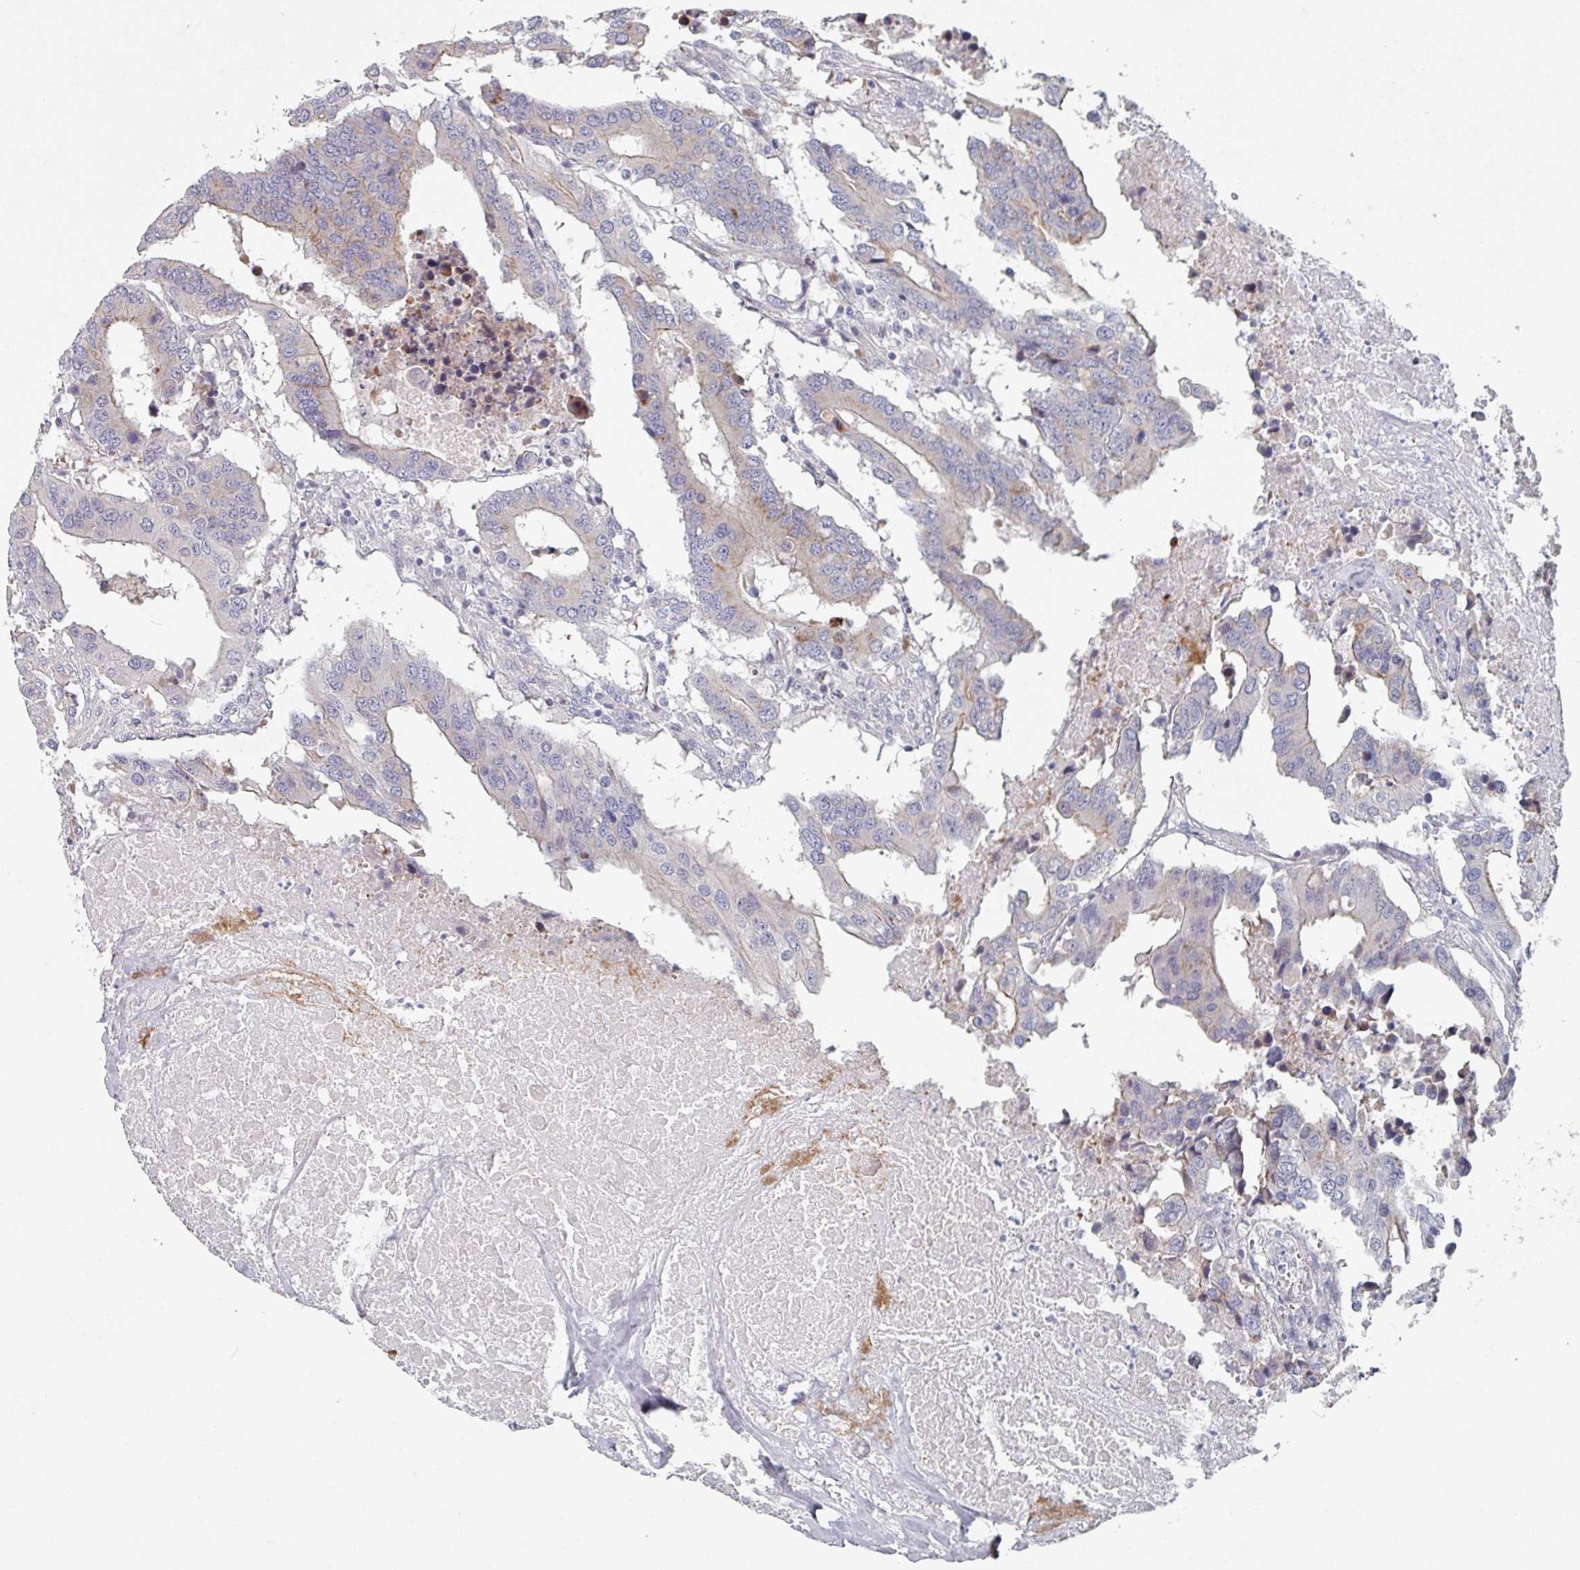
{"staining": {"intensity": "weak", "quantity": "<25%", "location": "cytoplasmic/membranous"}, "tissue": "colorectal cancer", "cell_type": "Tumor cells", "image_type": "cancer", "snomed": [{"axis": "morphology", "description": "Adenocarcinoma, NOS"}, {"axis": "topography", "description": "Colon"}], "caption": "This is an immunohistochemistry (IHC) image of colorectal cancer. There is no expression in tumor cells.", "gene": "EFL1", "patient": {"sex": "male", "age": 77}}